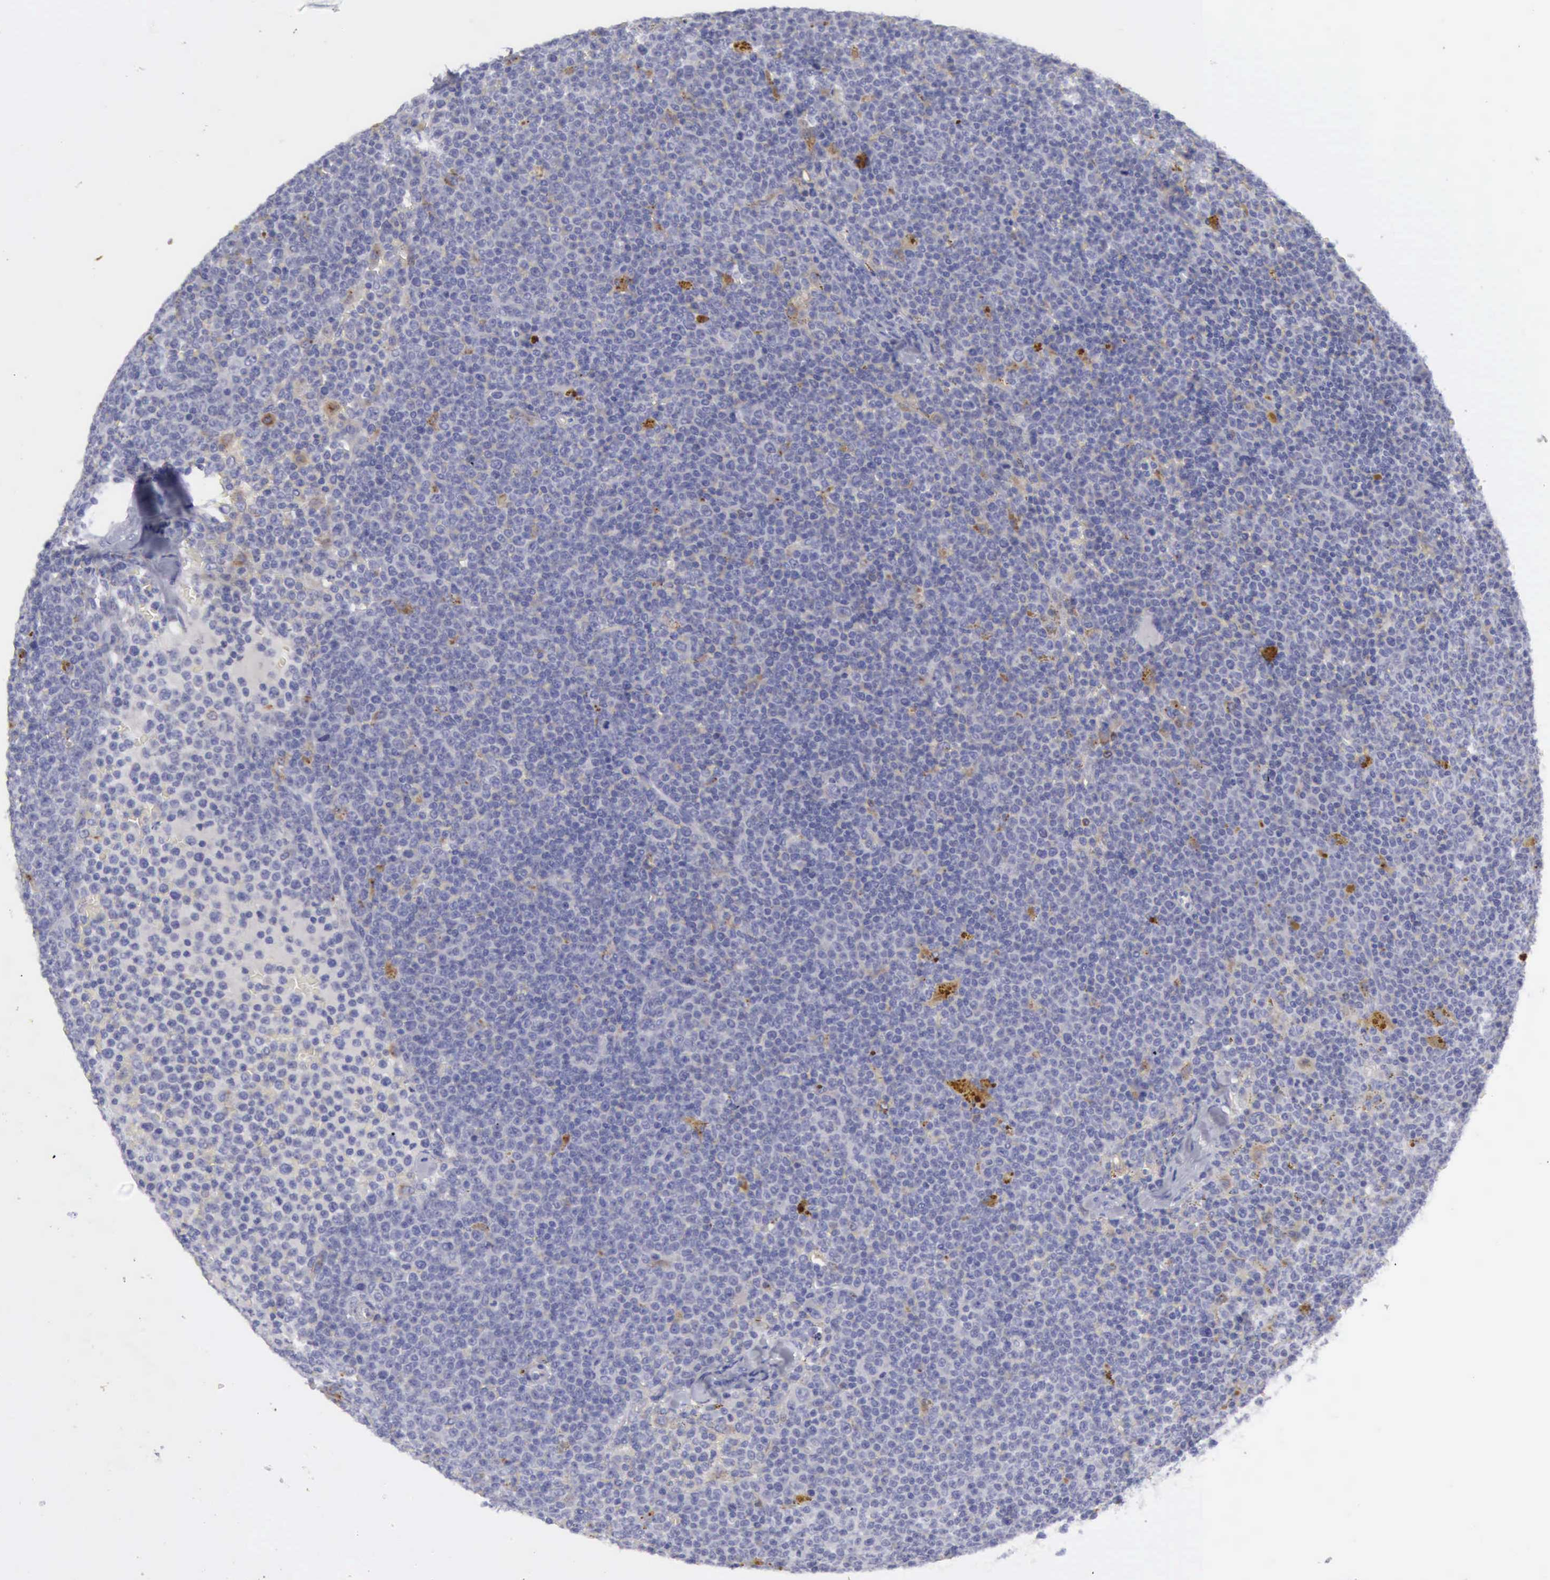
{"staining": {"intensity": "negative", "quantity": "none", "location": "none"}, "tissue": "lymphoma", "cell_type": "Tumor cells", "image_type": "cancer", "snomed": [{"axis": "morphology", "description": "Malignant lymphoma, non-Hodgkin's type, Low grade"}, {"axis": "topography", "description": "Lymph node"}], "caption": "Immunohistochemical staining of lymphoma reveals no significant staining in tumor cells.", "gene": "CTSS", "patient": {"sex": "male", "age": 50}}